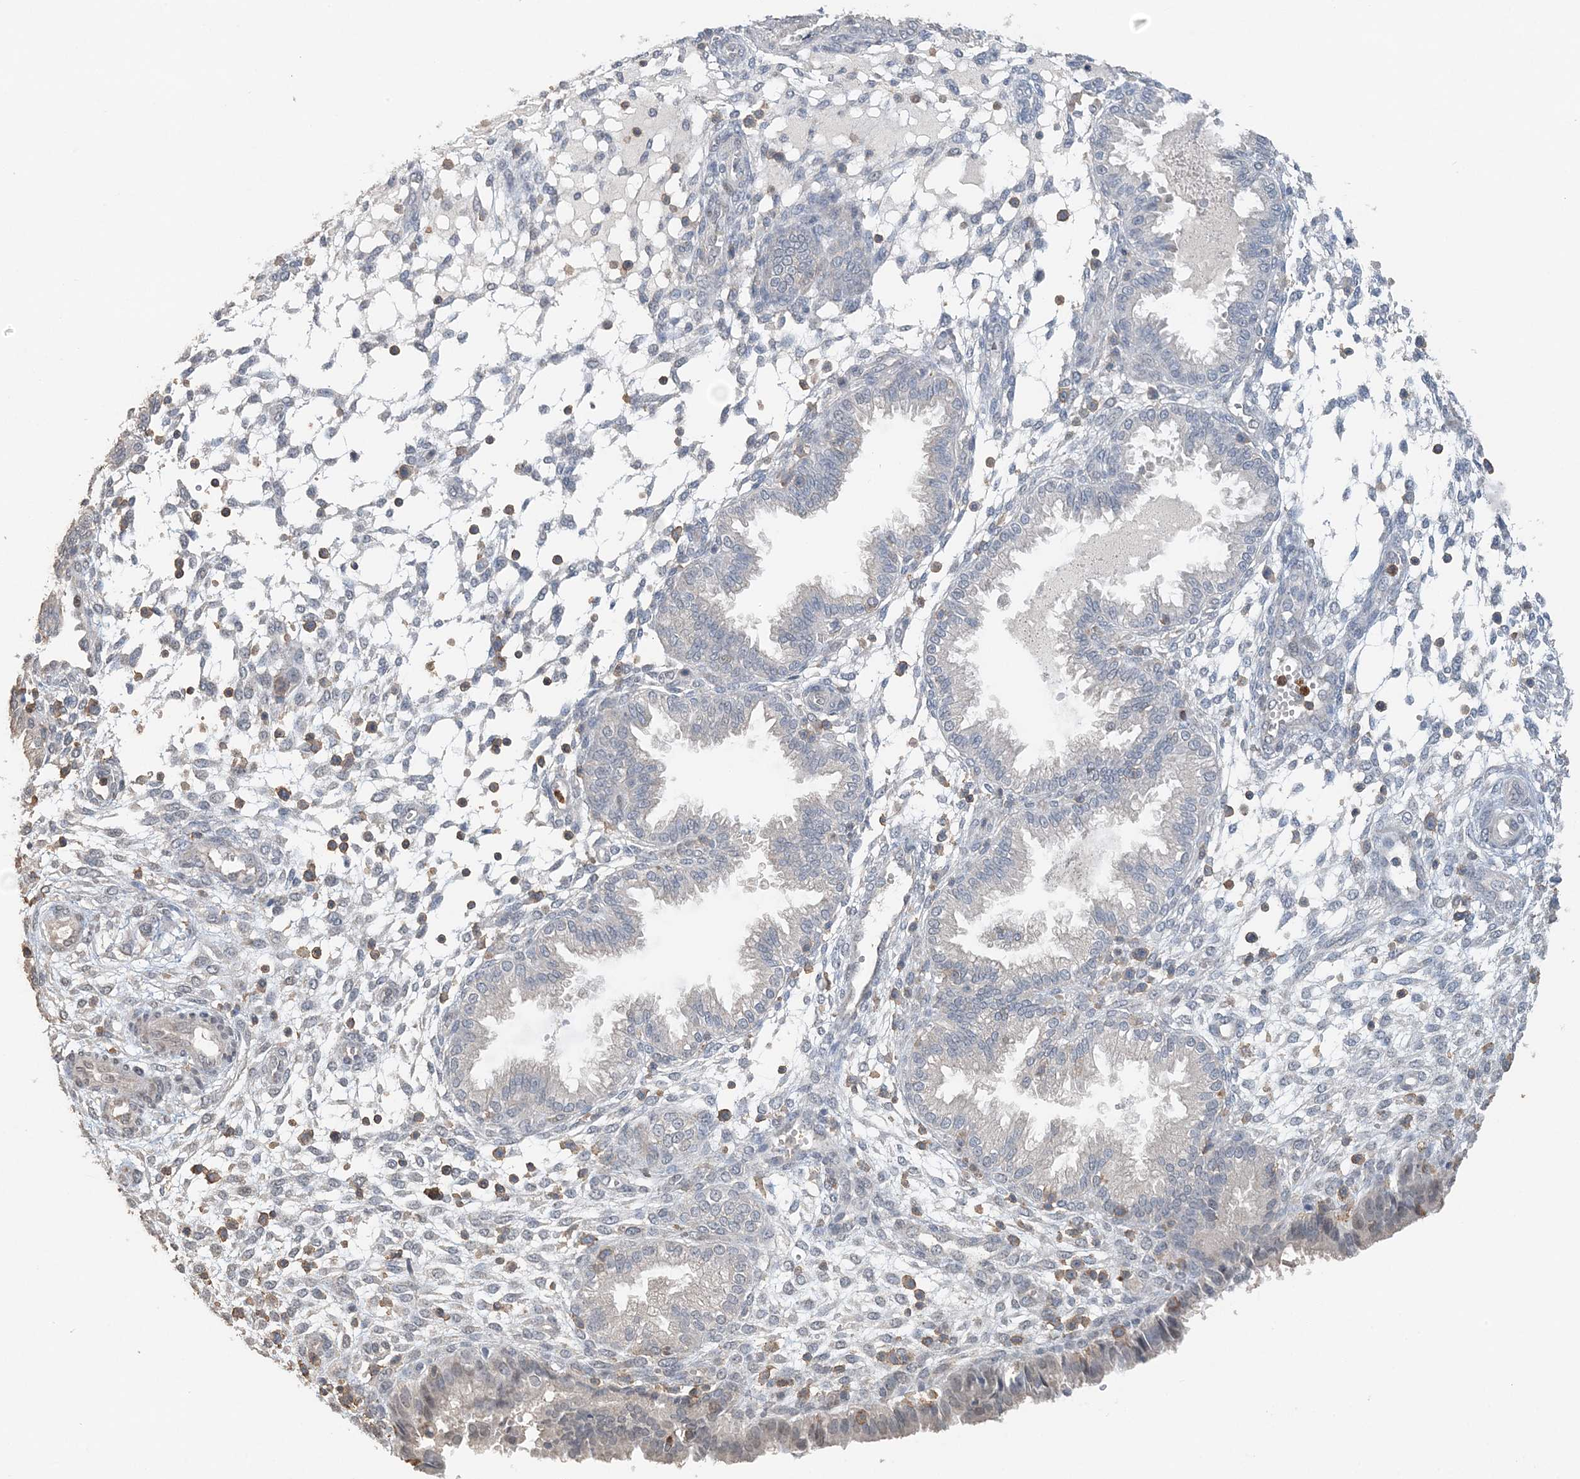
{"staining": {"intensity": "negative", "quantity": "none", "location": "none"}, "tissue": "endometrium", "cell_type": "Cells in endometrial stroma", "image_type": "normal", "snomed": [{"axis": "morphology", "description": "Normal tissue, NOS"}, {"axis": "topography", "description": "Endometrium"}], "caption": "Photomicrograph shows no protein expression in cells in endometrial stroma of unremarkable endometrium.", "gene": "FAM110A", "patient": {"sex": "female", "age": 33}}